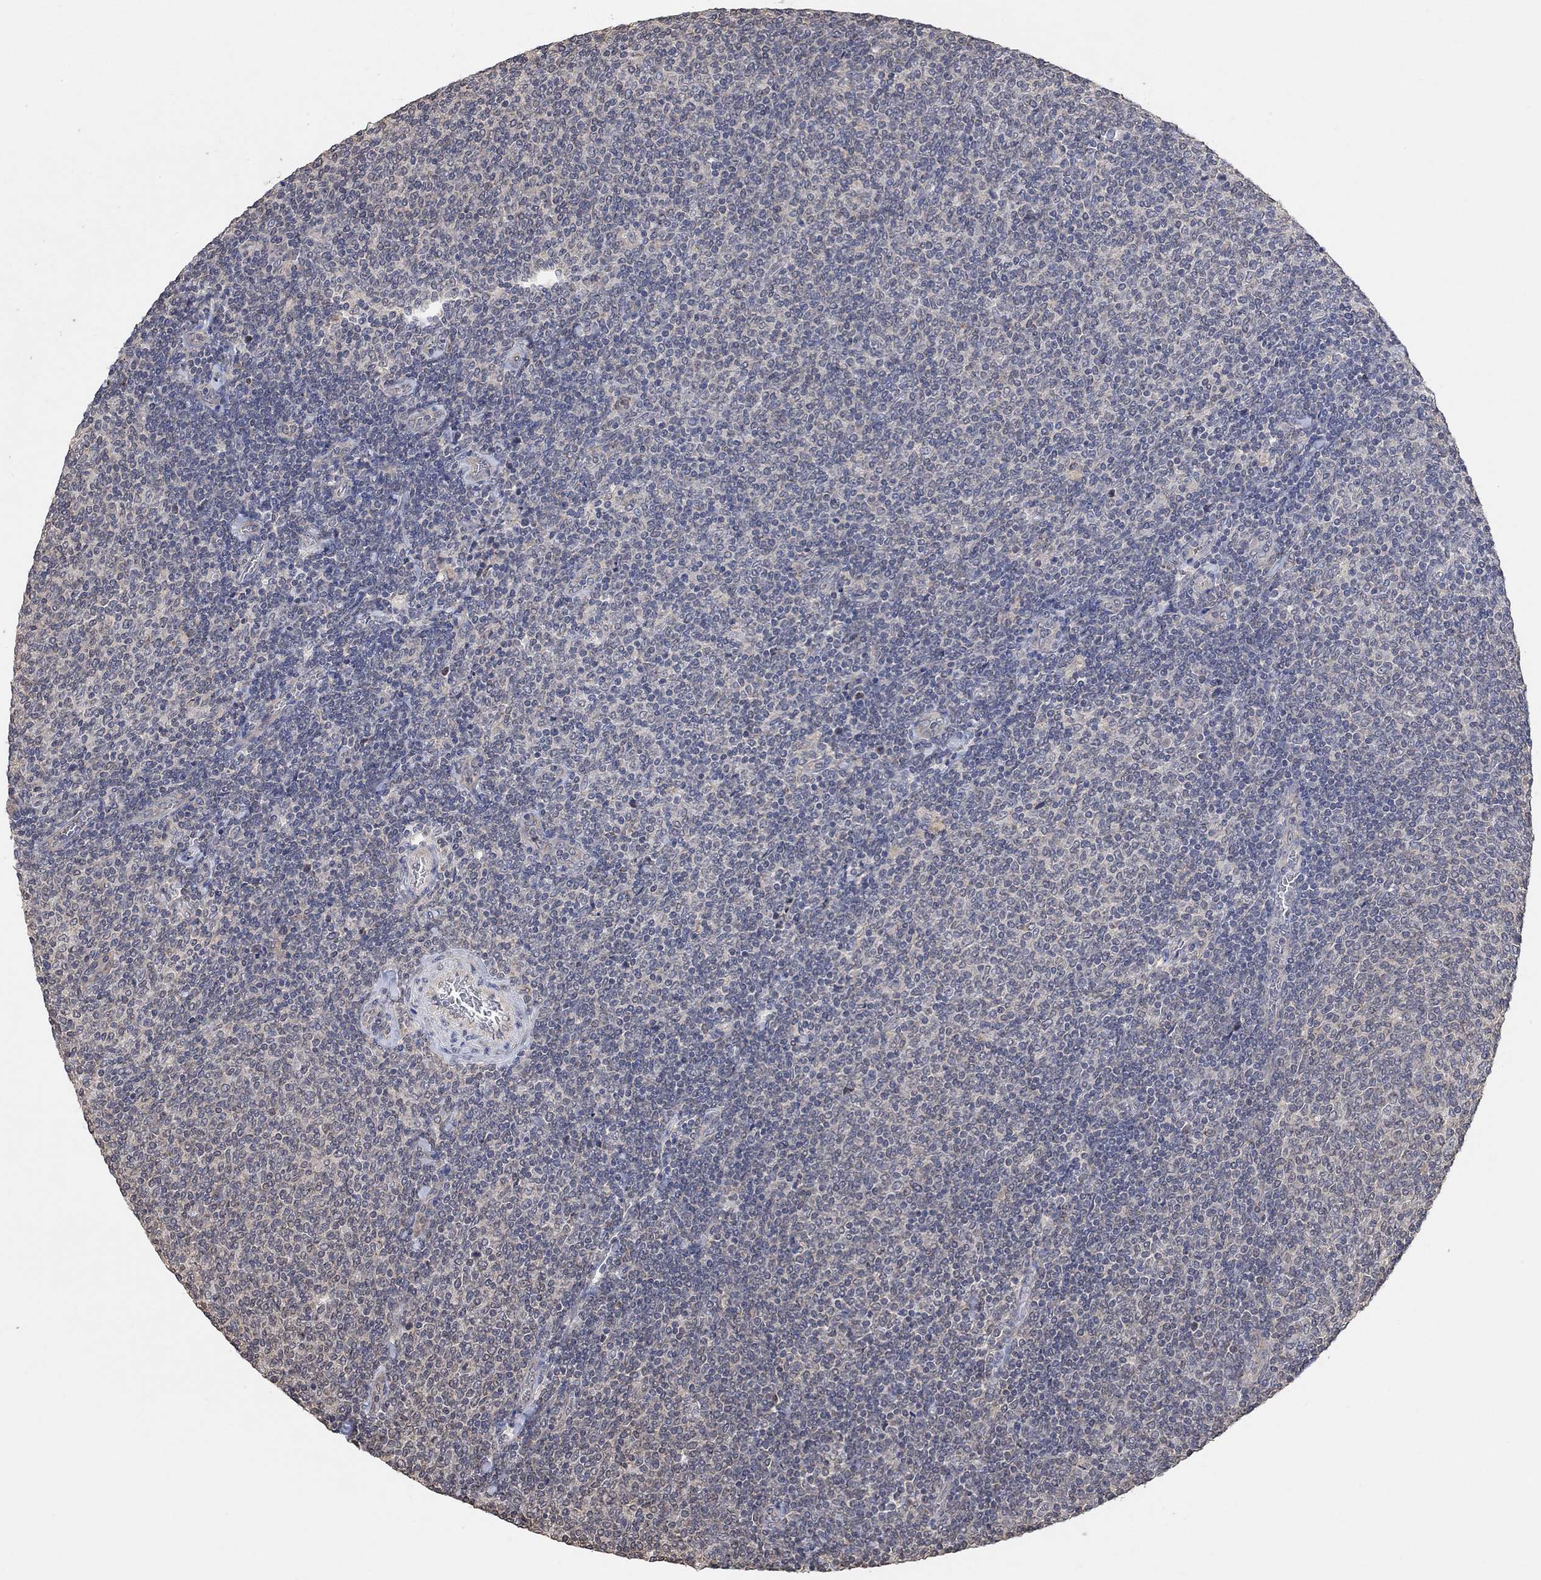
{"staining": {"intensity": "negative", "quantity": "none", "location": "none"}, "tissue": "lymphoma", "cell_type": "Tumor cells", "image_type": "cancer", "snomed": [{"axis": "morphology", "description": "Malignant lymphoma, non-Hodgkin's type, Low grade"}, {"axis": "topography", "description": "Lymph node"}], "caption": "This is an IHC image of human lymphoma. There is no positivity in tumor cells.", "gene": "UNC5B", "patient": {"sex": "male", "age": 52}}